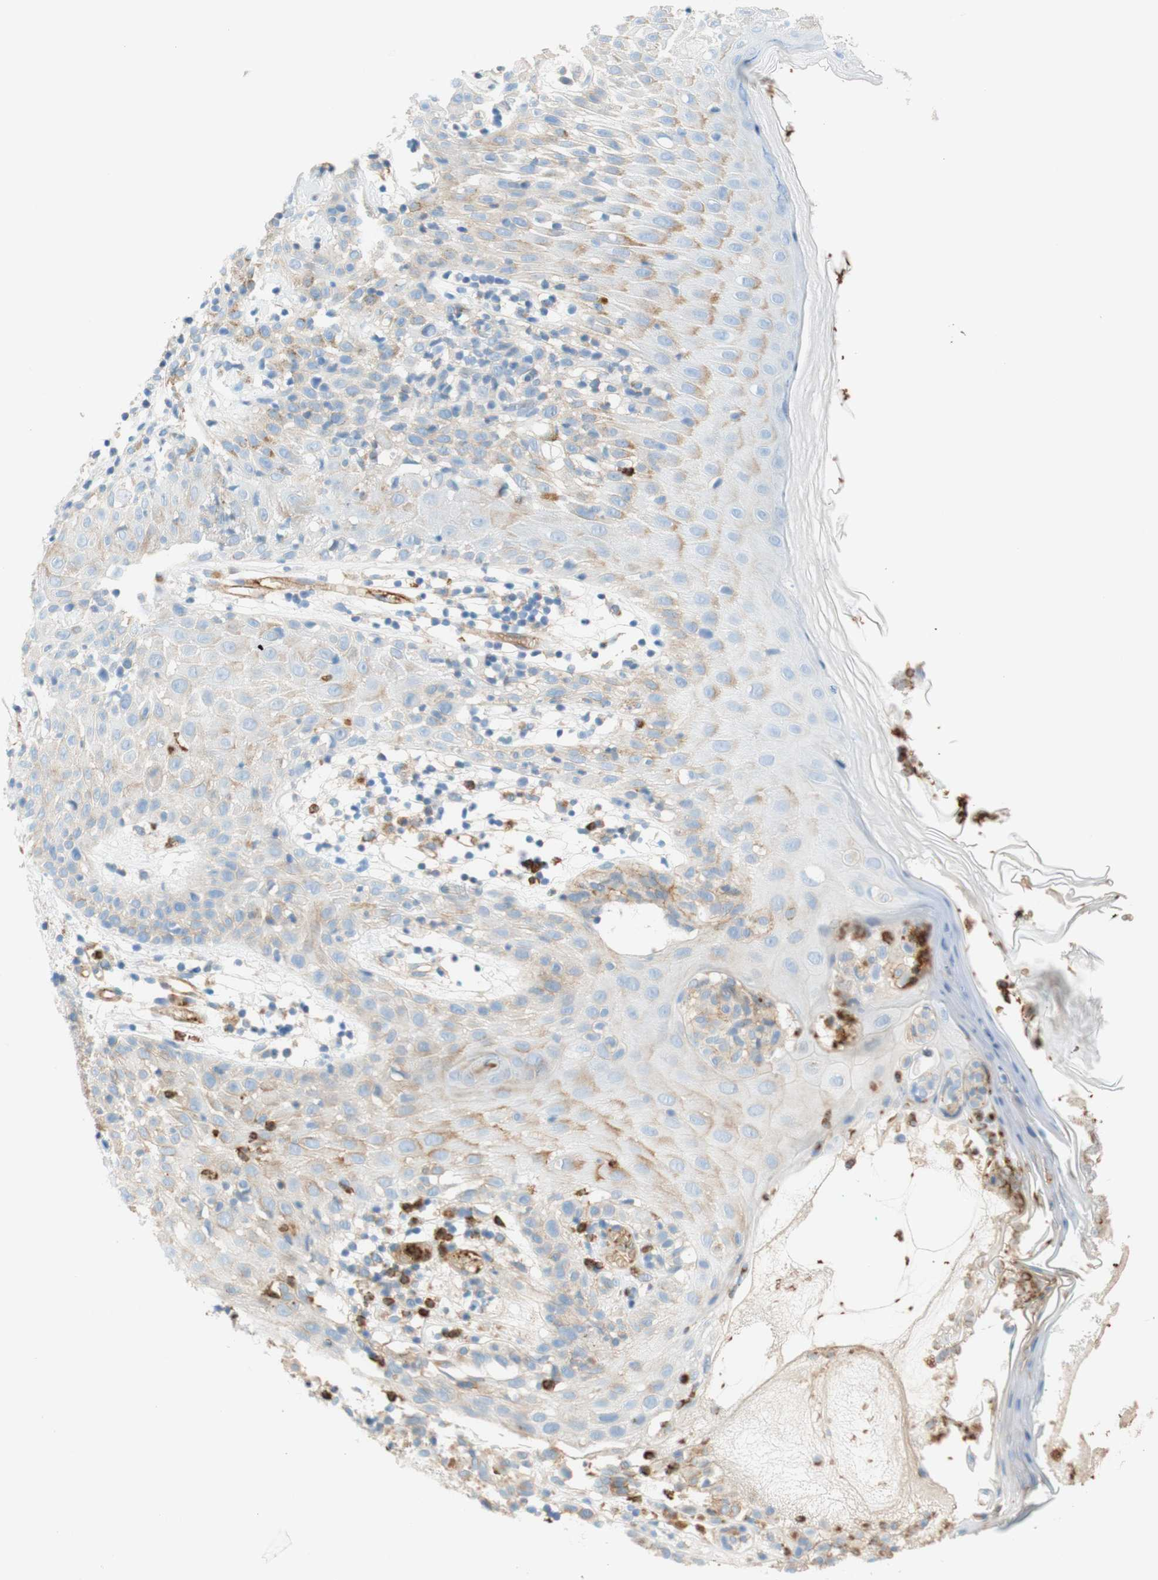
{"staining": {"intensity": "weak", "quantity": "<25%", "location": "cytoplasmic/membranous"}, "tissue": "melanoma", "cell_type": "Tumor cells", "image_type": "cancer", "snomed": [{"axis": "morphology", "description": "Malignant melanoma, NOS"}, {"axis": "topography", "description": "Skin"}], "caption": "This is an IHC photomicrograph of malignant melanoma. There is no staining in tumor cells.", "gene": "STOM", "patient": {"sex": "female", "age": 46}}